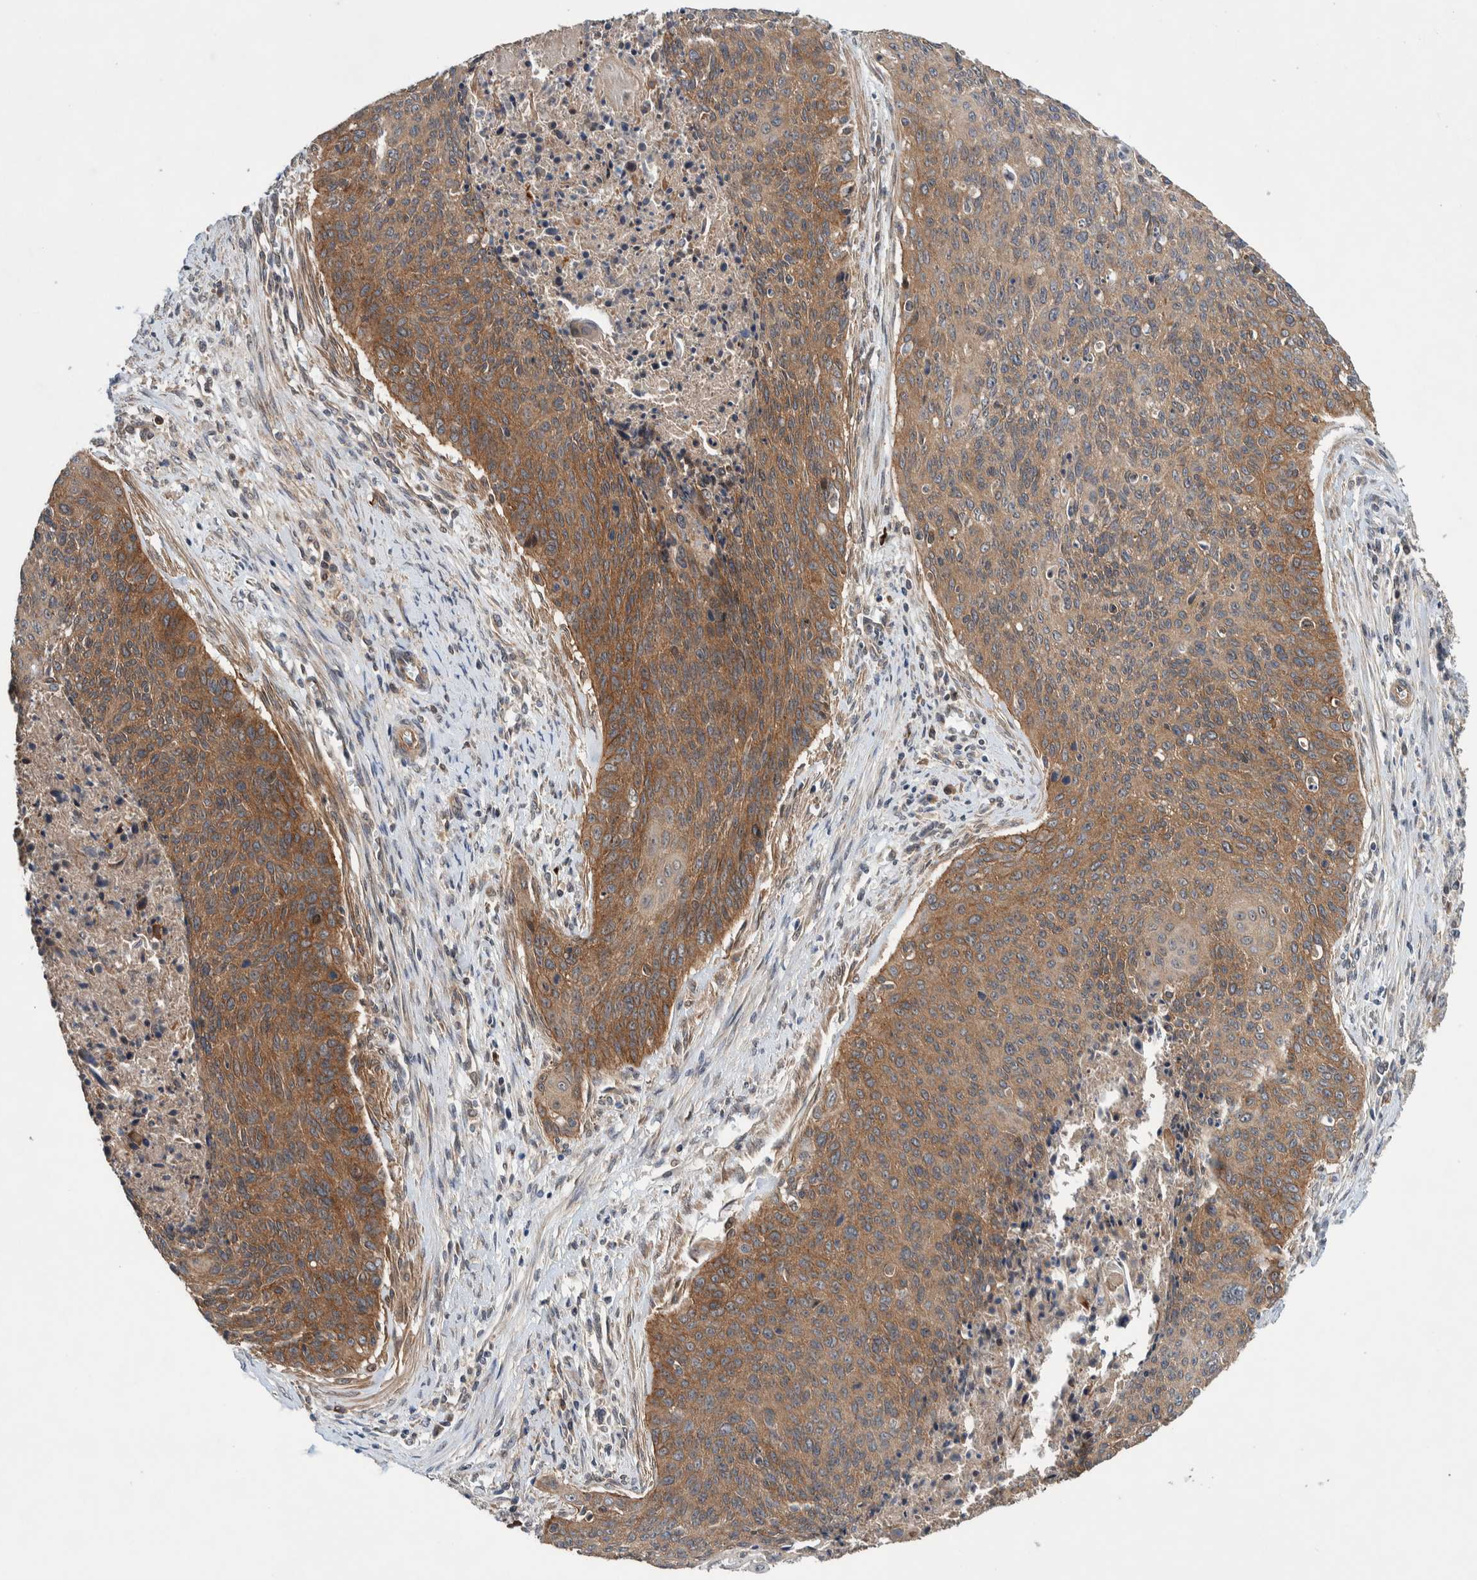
{"staining": {"intensity": "moderate", "quantity": ">75%", "location": "cytoplasmic/membranous"}, "tissue": "cervical cancer", "cell_type": "Tumor cells", "image_type": "cancer", "snomed": [{"axis": "morphology", "description": "Squamous cell carcinoma, NOS"}, {"axis": "topography", "description": "Cervix"}], "caption": "There is medium levels of moderate cytoplasmic/membranous staining in tumor cells of cervical cancer, as demonstrated by immunohistochemical staining (brown color).", "gene": "PIK3R6", "patient": {"sex": "female", "age": 55}}